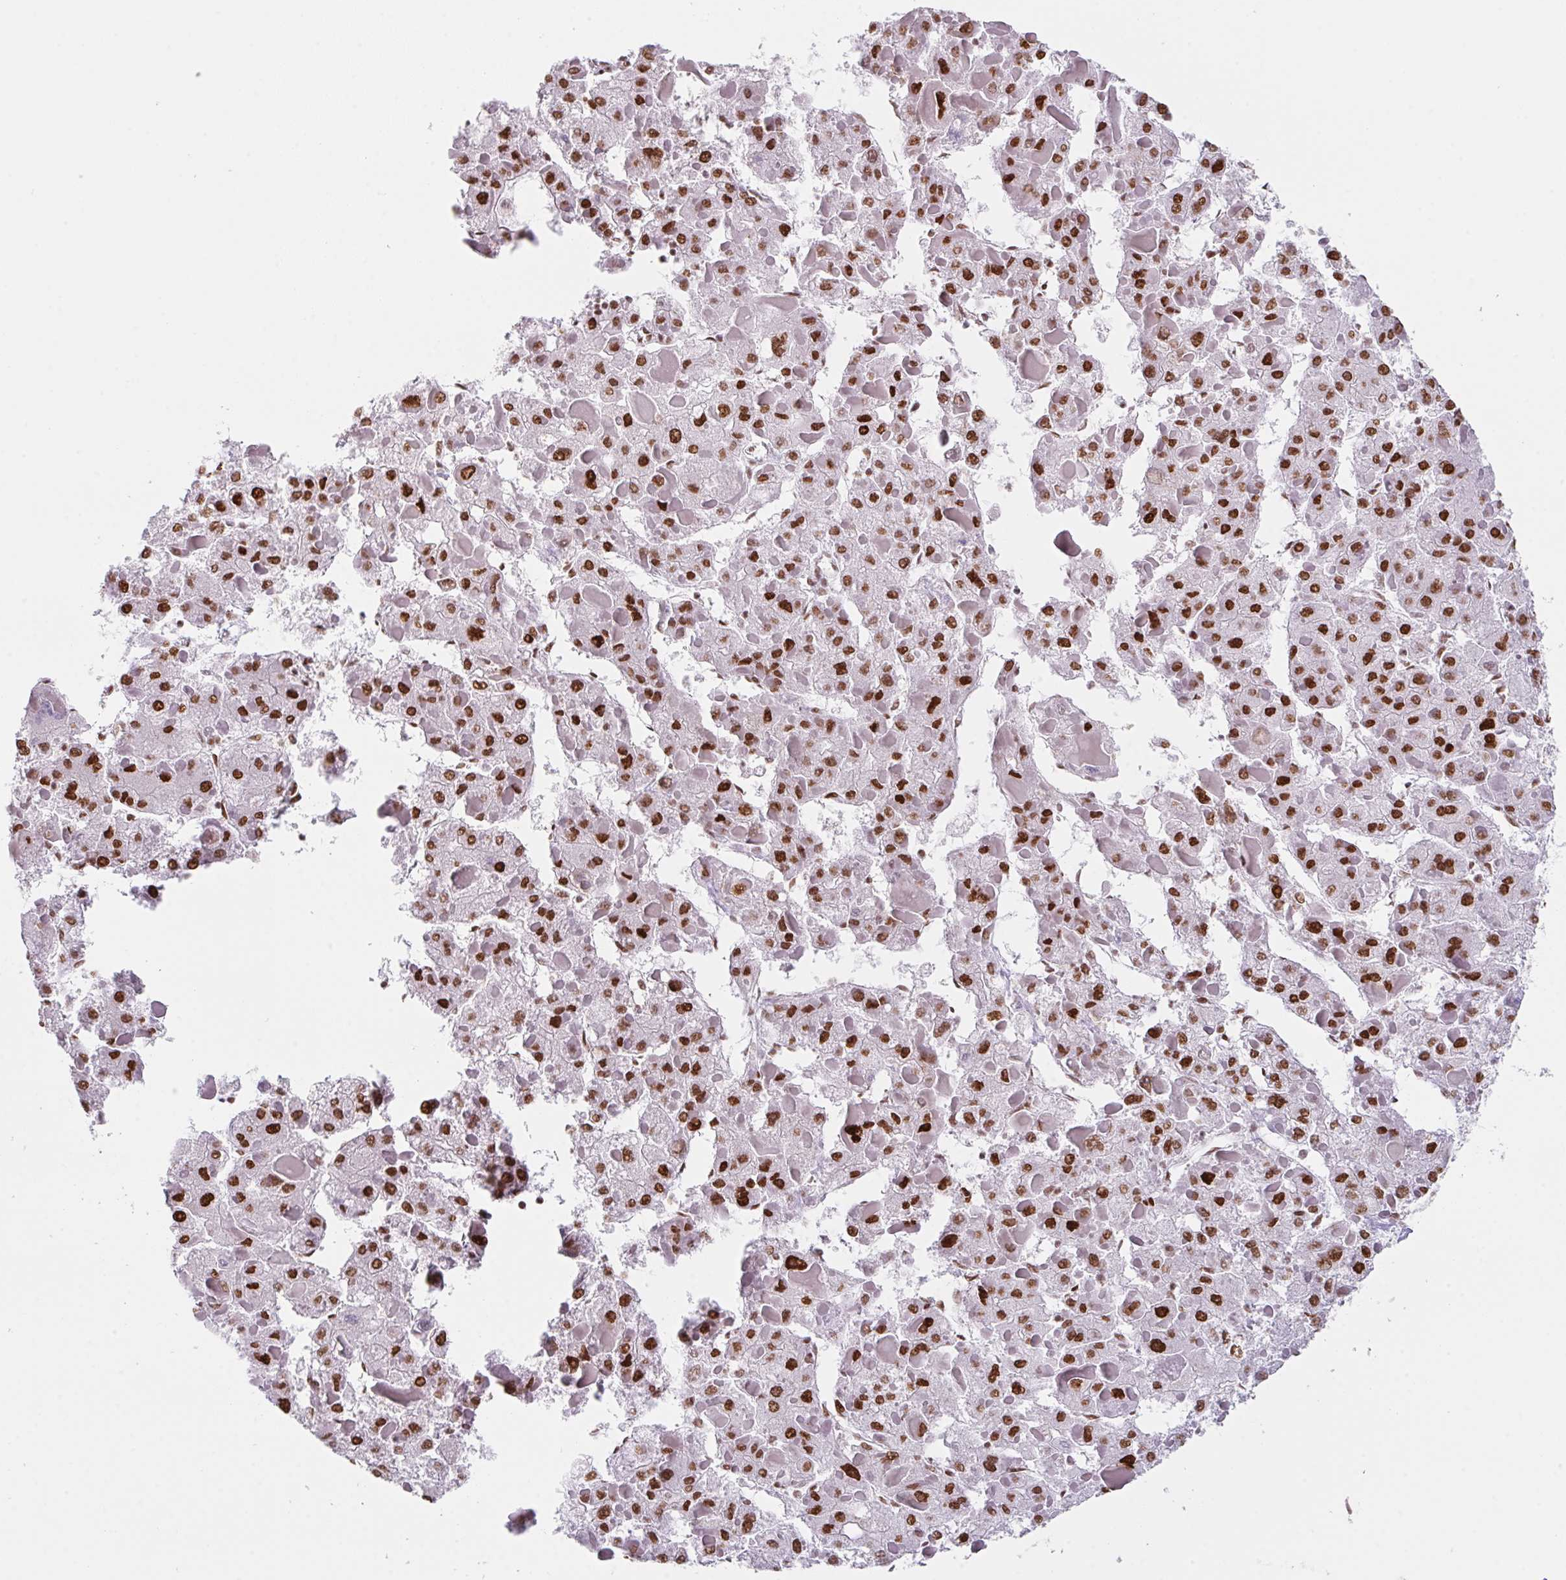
{"staining": {"intensity": "strong", "quantity": ">75%", "location": "nuclear"}, "tissue": "liver cancer", "cell_type": "Tumor cells", "image_type": "cancer", "snomed": [{"axis": "morphology", "description": "Carcinoma, Hepatocellular, NOS"}, {"axis": "topography", "description": "Liver"}], "caption": "An image of human liver cancer stained for a protein exhibits strong nuclear brown staining in tumor cells. (DAB IHC, brown staining for protein, blue staining for nuclei).", "gene": "CLP1", "patient": {"sex": "female", "age": 73}}